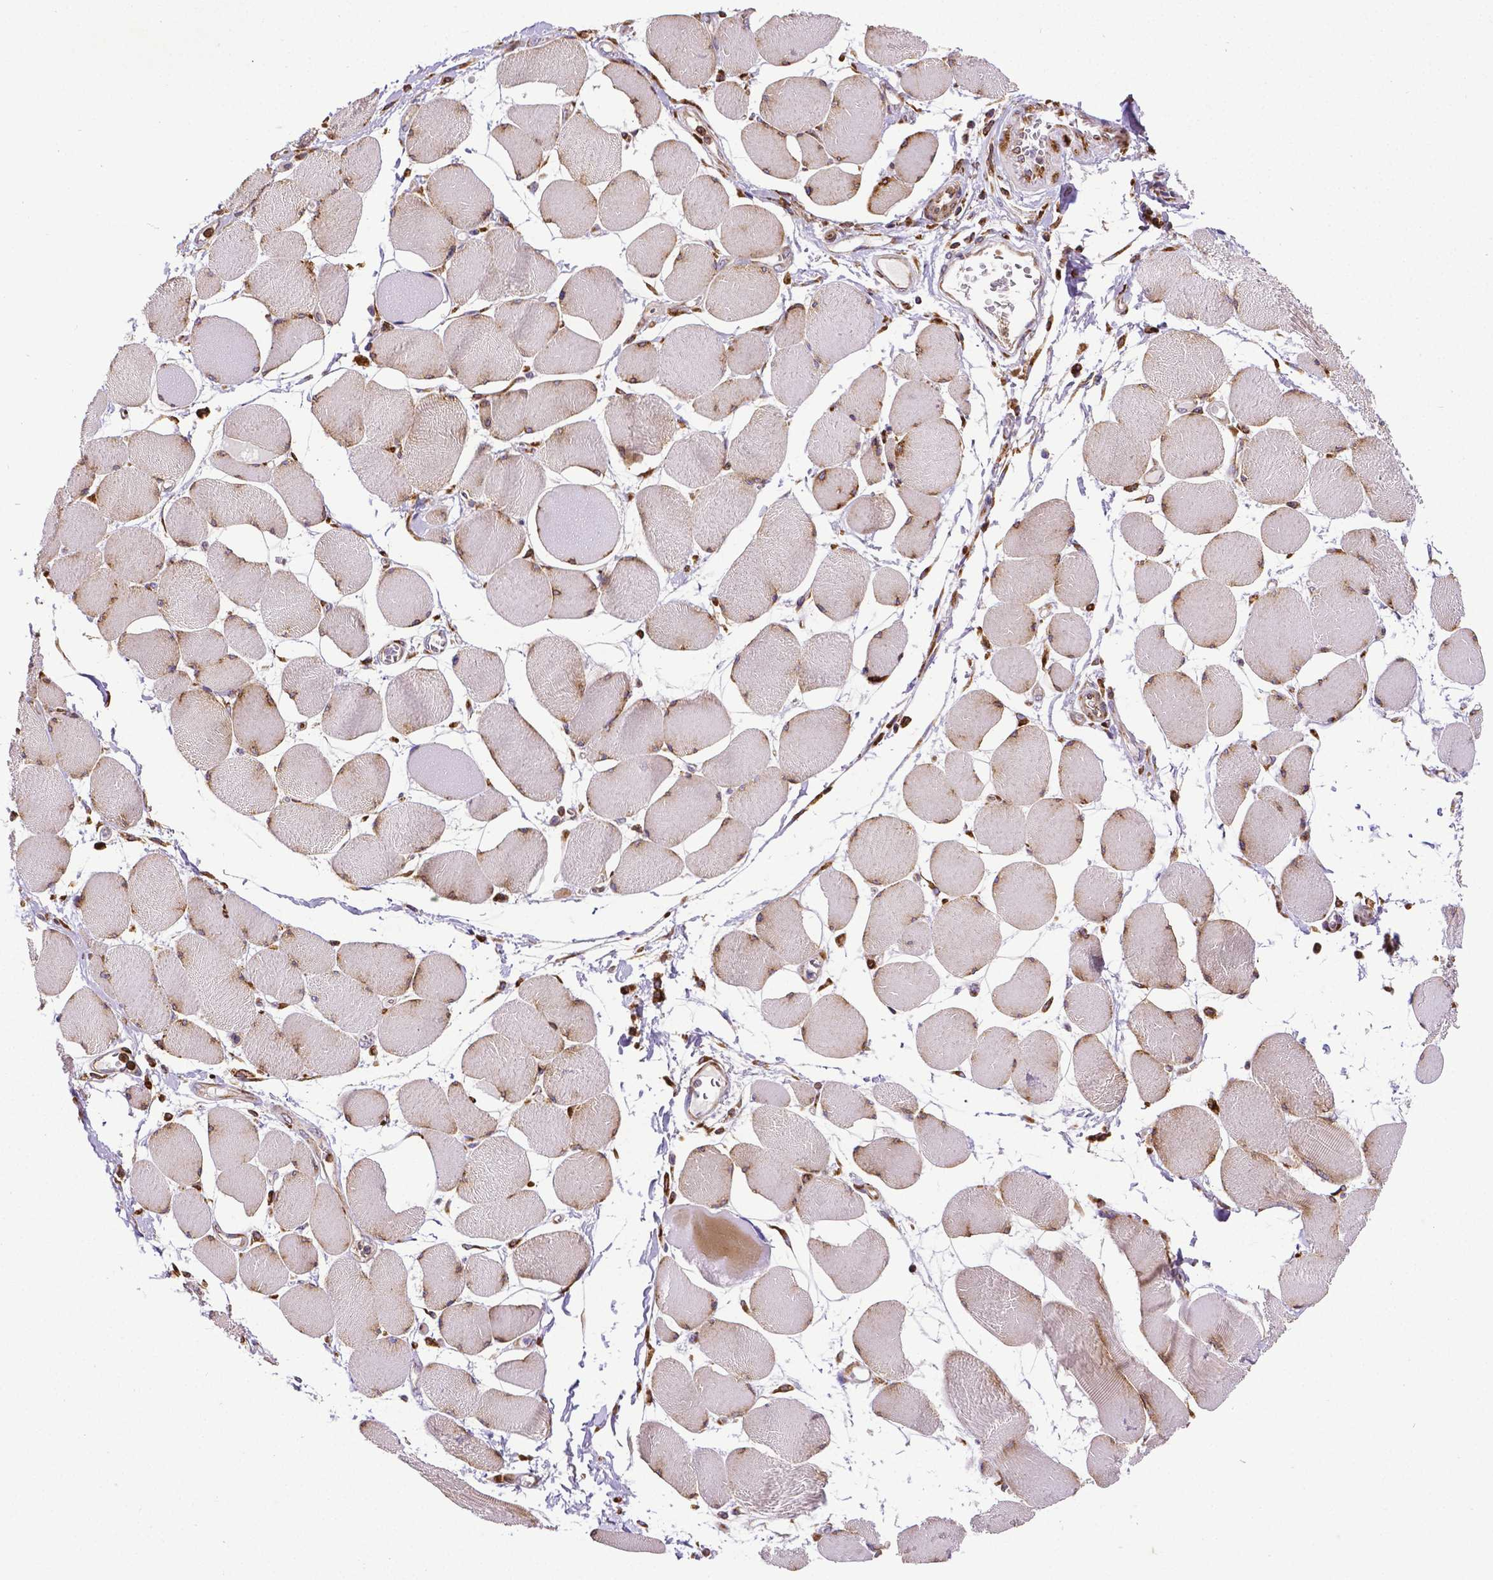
{"staining": {"intensity": "moderate", "quantity": ">75%", "location": "cytoplasmic/membranous"}, "tissue": "skeletal muscle", "cell_type": "Myocytes", "image_type": "normal", "snomed": [{"axis": "morphology", "description": "Normal tissue, NOS"}, {"axis": "topography", "description": "Skeletal muscle"}], "caption": "DAB immunohistochemical staining of unremarkable human skeletal muscle shows moderate cytoplasmic/membranous protein expression in approximately >75% of myocytes.", "gene": "MTDH", "patient": {"sex": "female", "age": 75}}